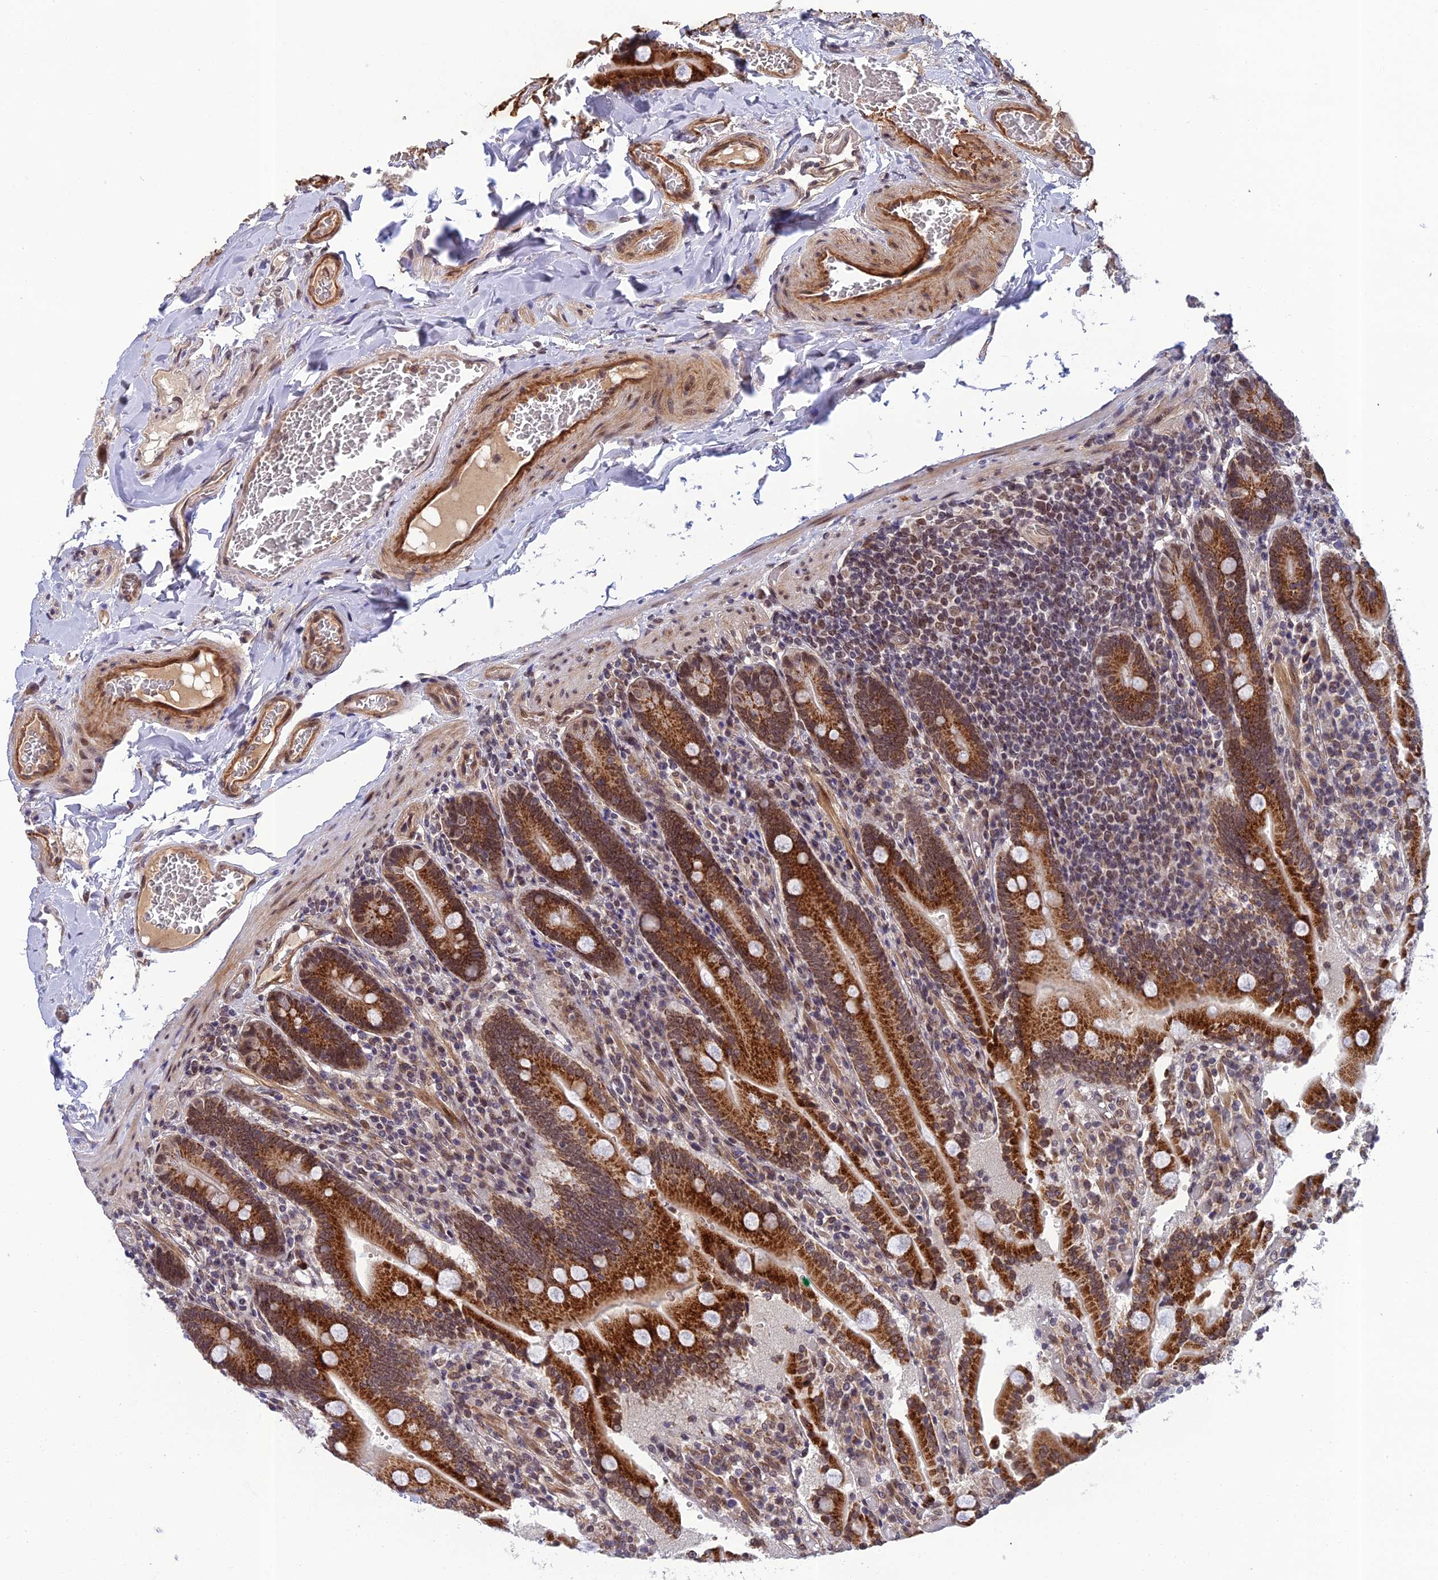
{"staining": {"intensity": "strong", "quantity": ">75%", "location": "cytoplasmic/membranous,nuclear"}, "tissue": "duodenum", "cell_type": "Glandular cells", "image_type": "normal", "snomed": [{"axis": "morphology", "description": "Normal tissue, NOS"}, {"axis": "topography", "description": "Duodenum"}], "caption": "Immunohistochemistry (IHC) histopathology image of benign human duodenum stained for a protein (brown), which displays high levels of strong cytoplasmic/membranous,nuclear staining in approximately >75% of glandular cells.", "gene": "REXO1", "patient": {"sex": "female", "age": 62}}